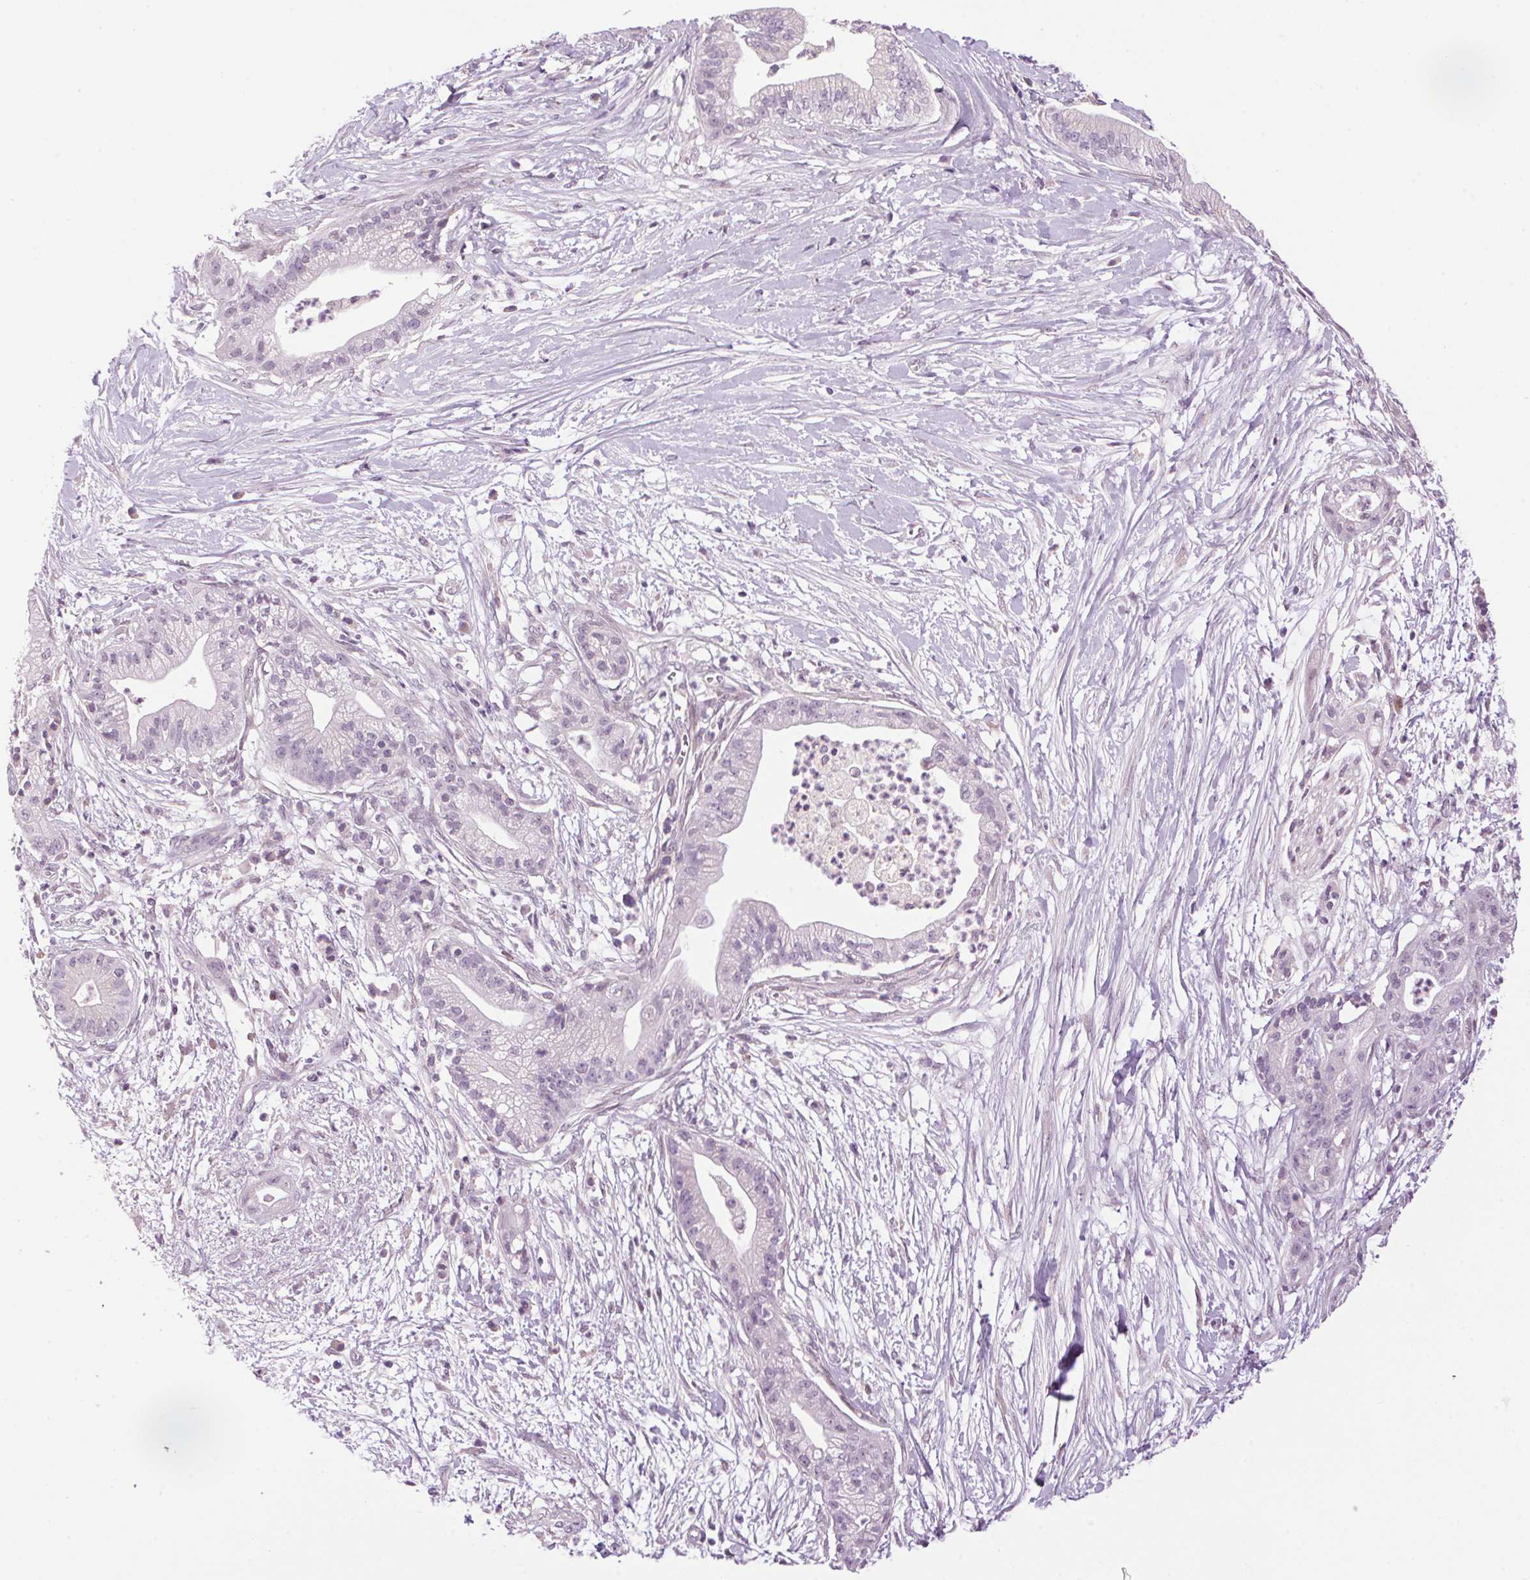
{"staining": {"intensity": "negative", "quantity": "none", "location": "none"}, "tissue": "pancreatic cancer", "cell_type": "Tumor cells", "image_type": "cancer", "snomed": [{"axis": "morphology", "description": "Normal tissue, NOS"}, {"axis": "morphology", "description": "Adenocarcinoma, NOS"}, {"axis": "topography", "description": "Lymph node"}, {"axis": "topography", "description": "Pancreas"}], "caption": "The immunohistochemistry image has no significant expression in tumor cells of adenocarcinoma (pancreatic) tissue.", "gene": "SMIM13", "patient": {"sex": "female", "age": 58}}